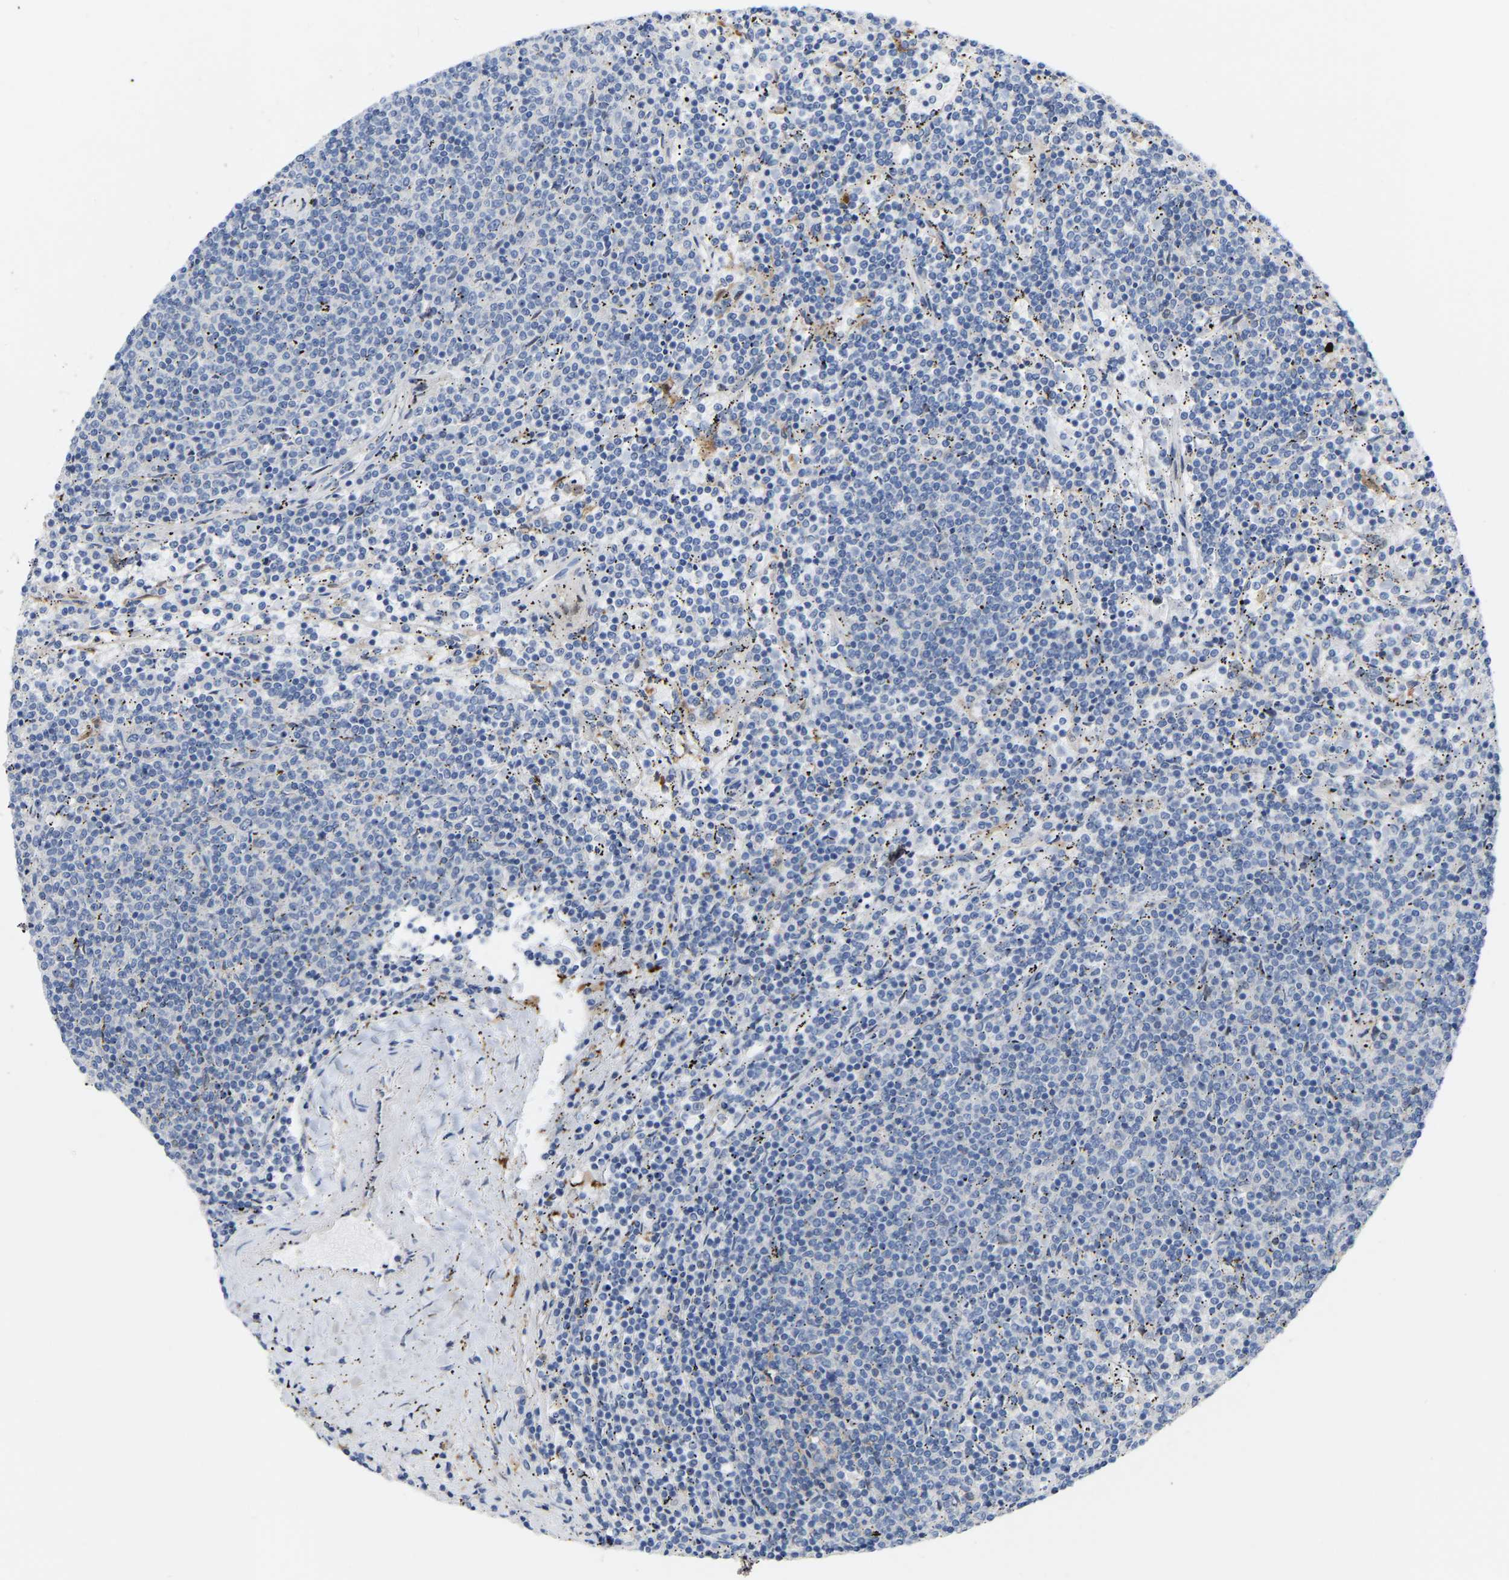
{"staining": {"intensity": "negative", "quantity": "none", "location": "none"}, "tissue": "lymphoma", "cell_type": "Tumor cells", "image_type": "cancer", "snomed": [{"axis": "morphology", "description": "Malignant lymphoma, non-Hodgkin's type, Low grade"}, {"axis": "topography", "description": "Spleen"}], "caption": "This is a micrograph of IHC staining of malignant lymphoma, non-Hodgkin's type (low-grade), which shows no expression in tumor cells.", "gene": "ABTB2", "patient": {"sex": "female", "age": 50}}